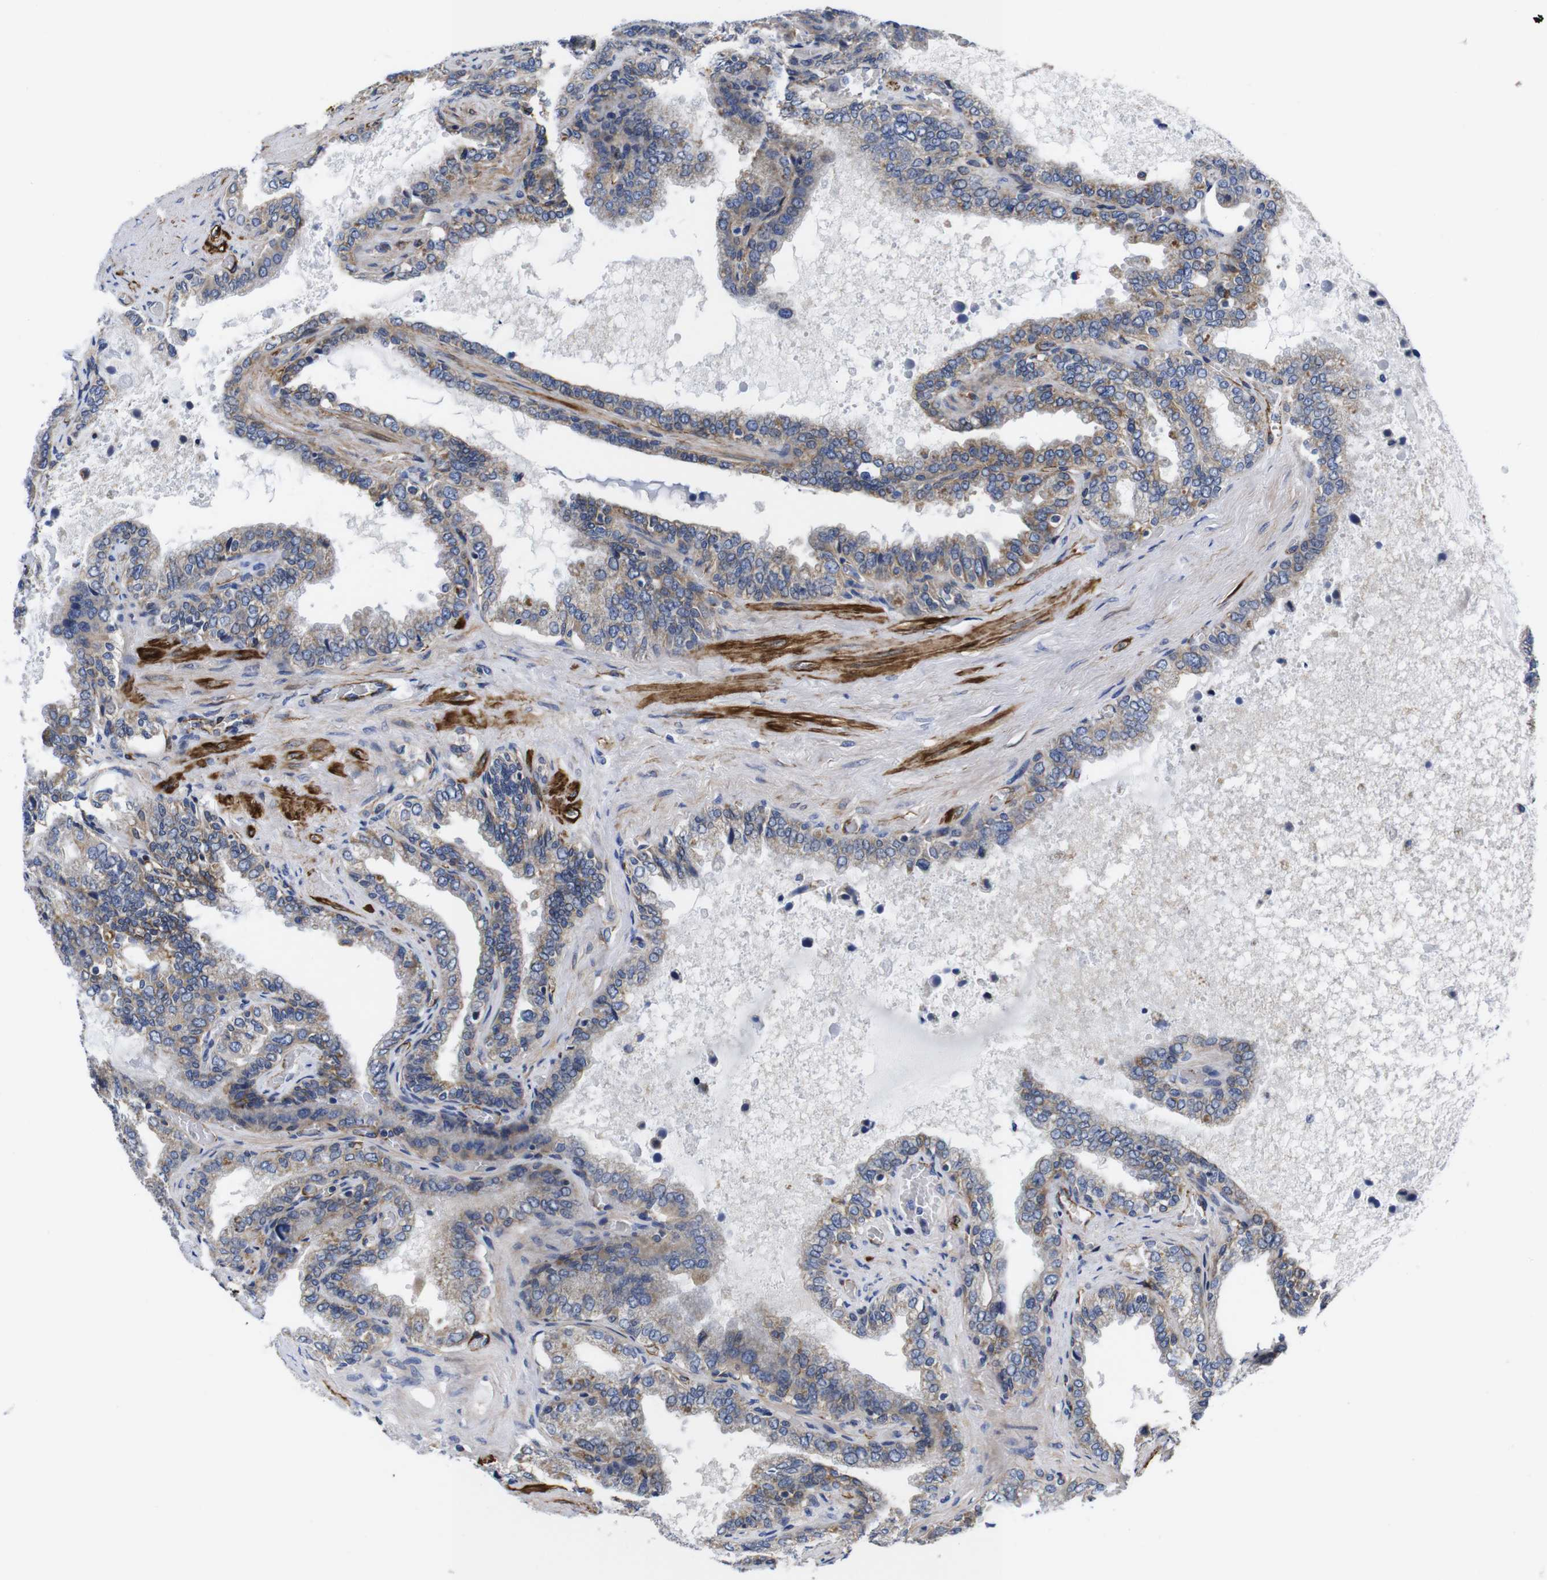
{"staining": {"intensity": "weak", "quantity": "25%-75%", "location": "cytoplasmic/membranous"}, "tissue": "seminal vesicle", "cell_type": "Glandular cells", "image_type": "normal", "snomed": [{"axis": "morphology", "description": "Normal tissue, NOS"}, {"axis": "topography", "description": "Seminal veicle"}], "caption": "Immunohistochemical staining of benign seminal vesicle displays 25%-75% levels of weak cytoplasmic/membranous protein staining in approximately 25%-75% of glandular cells. (DAB (3,3'-diaminobenzidine) IHC, brown staining for protein, blue staining for nuclei).", "gene": "WNT10A", "patient": {"sex": "male", "age": 46}}